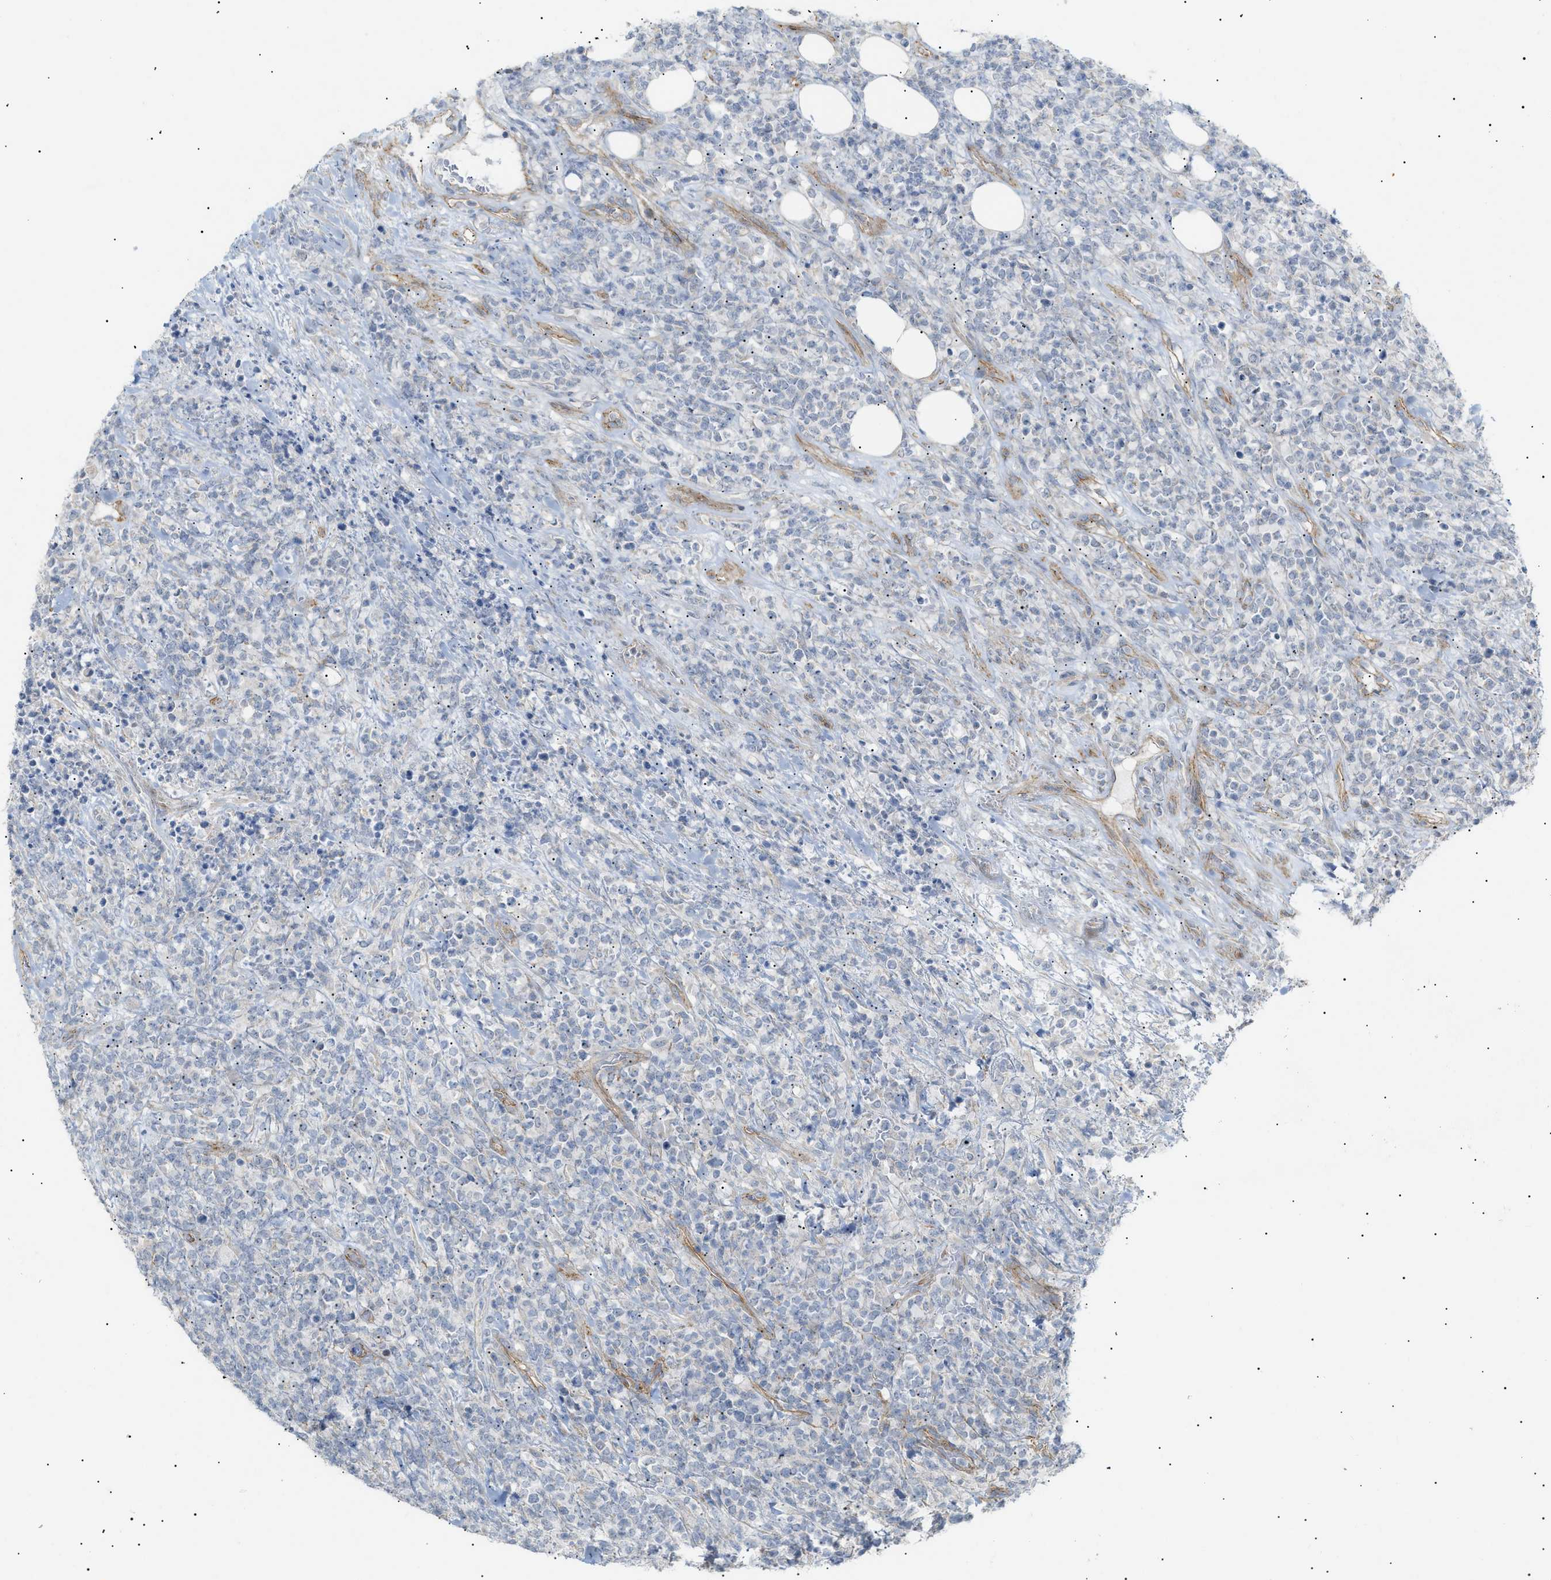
{"staining": {"intensity": "negative", "quantity": "none", "location": "none"}, "tissue": "lymphoma", "cell_type": "Tumor cells", "image_type": "cancer", "snomed": [{"axis": "morphology", "description": "Malignant lymphoma, non-Hodgkin's type, High grade"}, {"axis": "topography", "description": "Soft tissue"}], "caption": "Immunohistochemistry histopathology image of human high-grade malignant lymphoma, non-Hodgkin's type stained for a protein (brown), which exhibits no staining in tumor cells.", "gene": "ZFHX2", "patient": {"sex": "male", "age": 18}}